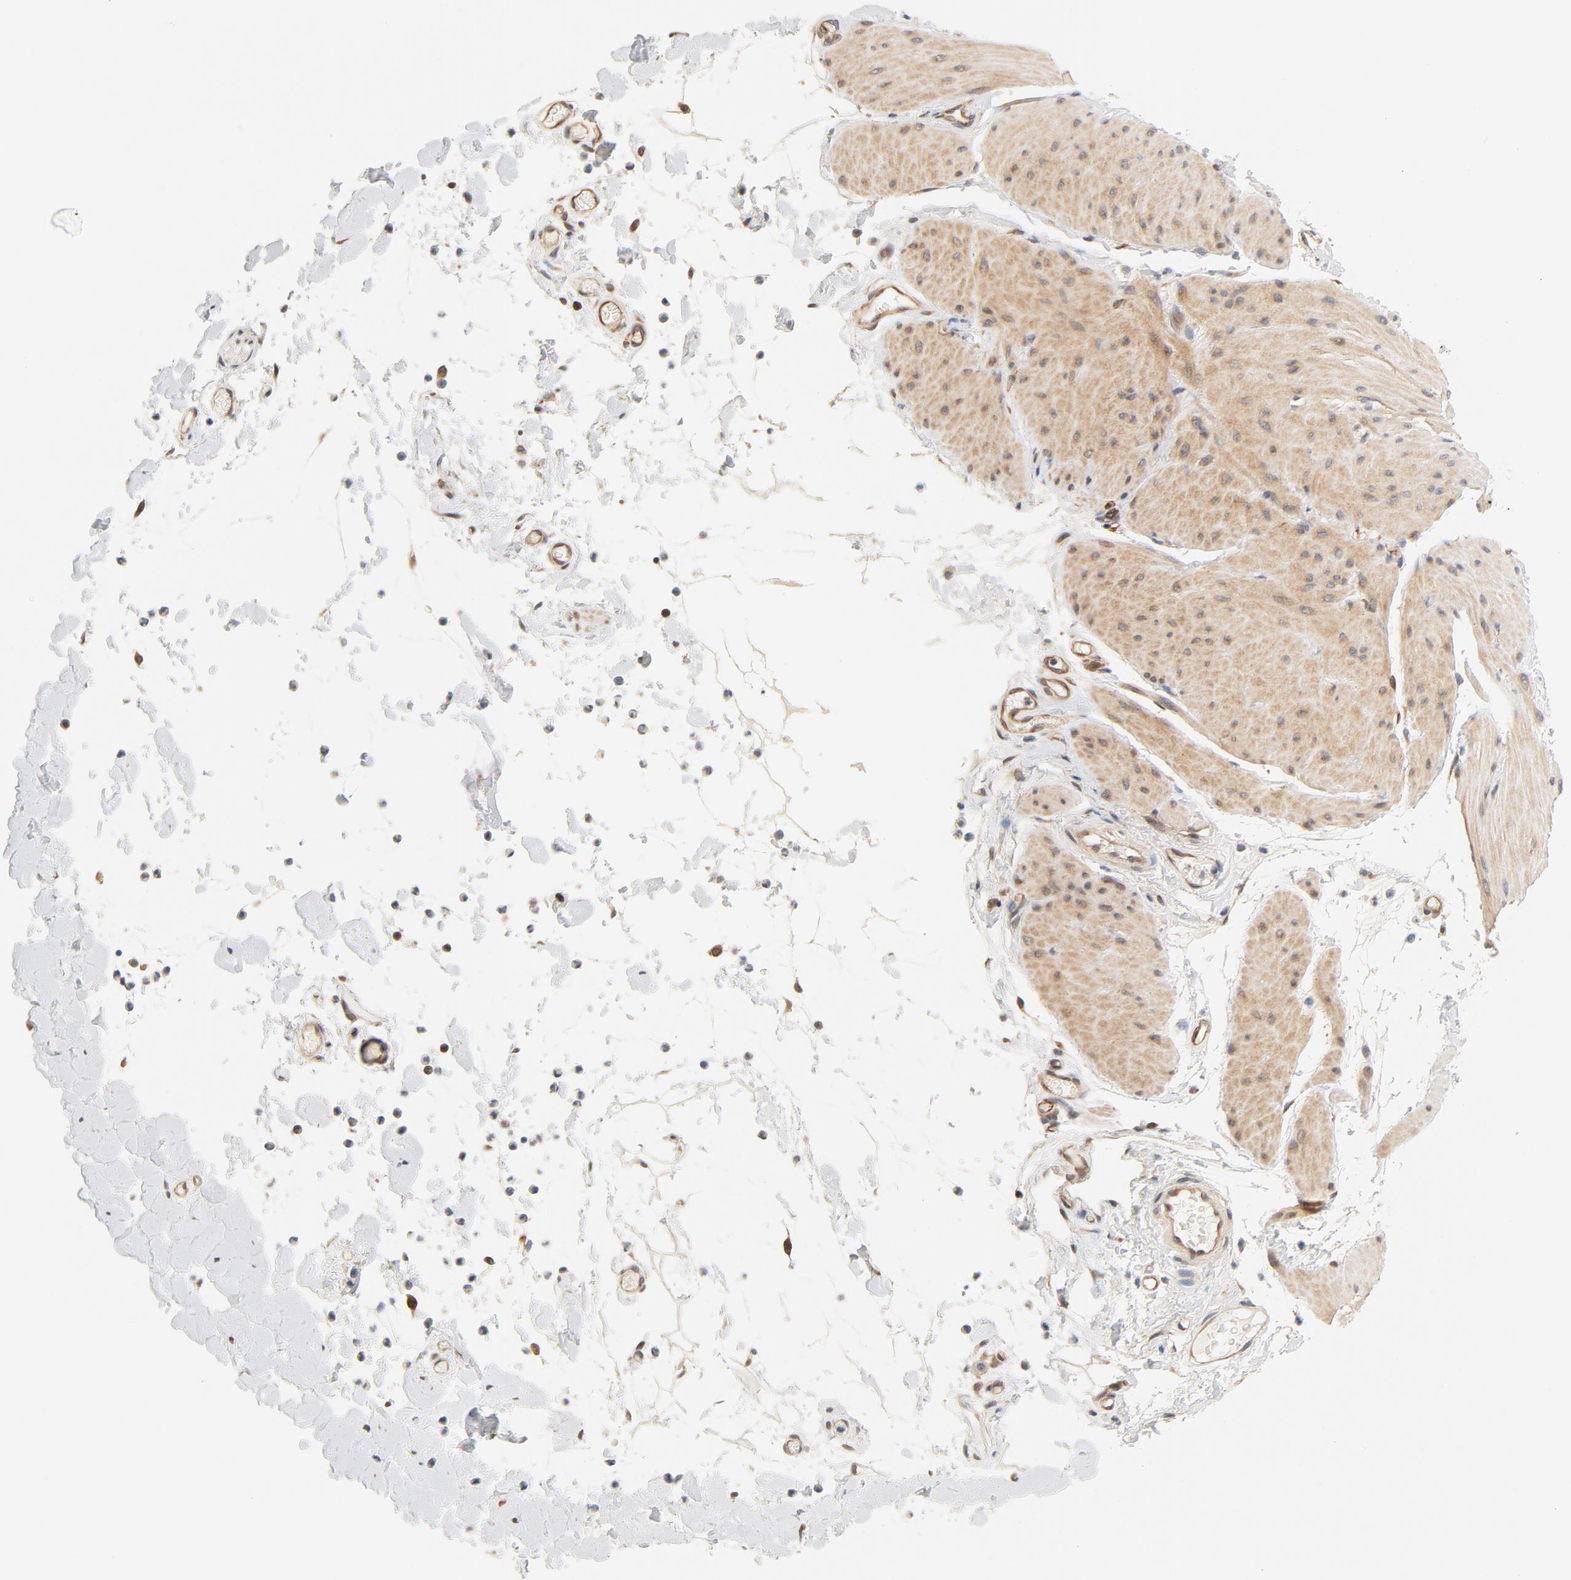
{"staining": {"intensity": "weak", "quantity": ">75%", "location": "cytoplasmic/membranous"}, "tissue": "smooth muscle", "cell_type": "Smooth muscle cells", "image_type": "normal", "snomed": [{"axis": "morphology", "description": "Normal tissue, NOS"}, {"axis": "topography", "description": "Smooth muscle"}, {"axis": "topography", "description": "Colon"}], "caption": "Immunohistochemistry (IHC) photomicrograph of unremarkable smooth muscle: smooth muscle stained using IHC demonstrates low levels of weak protein expression localized specifically in the cytoplasmic/membranous of smooth muscle cells, appearing as a cytoplasmic/membranous brown color.", "gene": "EIF4E", "patient": {"sex": "male", "age": 67}}